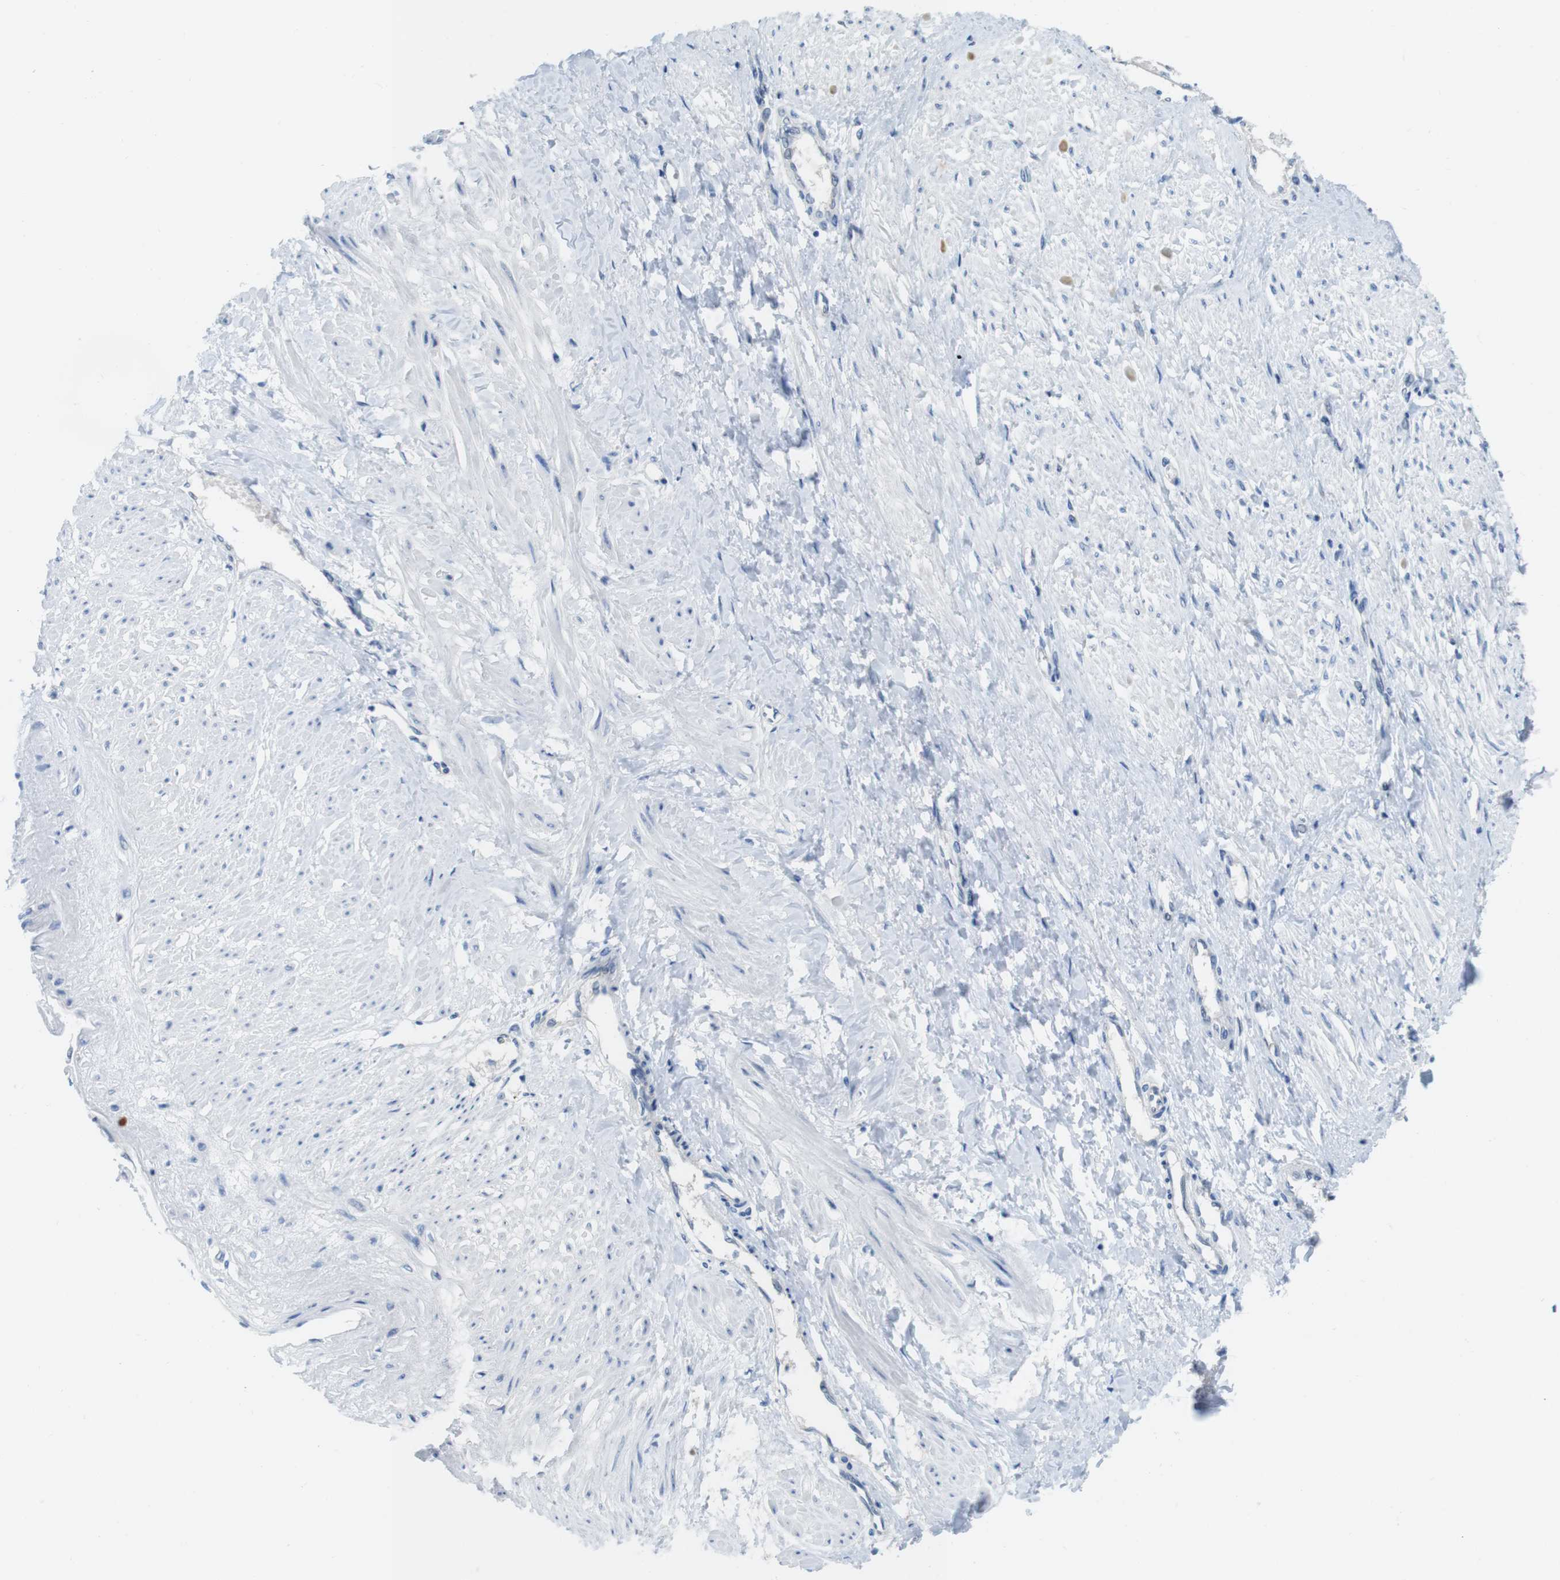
{"staining": {"intensity": "negative", "quantity": "none", "location": "none"}, "tissue": "smooth muscle", "cell_type": "Smooth muscle cells", "image_type": "normal", "snomed": [{"axis": "morphology", "description": "Normal tissue, NOS"}, {"axis": "topography", "description": "Smooth muscle"}, {"axis": "topography", "description": "Uterus"}], "caption": "IHC of unremarkable smooth muscle demonstrates no staining in smooth muscle cells.", "gene": "CASP2", "patient": {"sex": "female", "age": 39}}